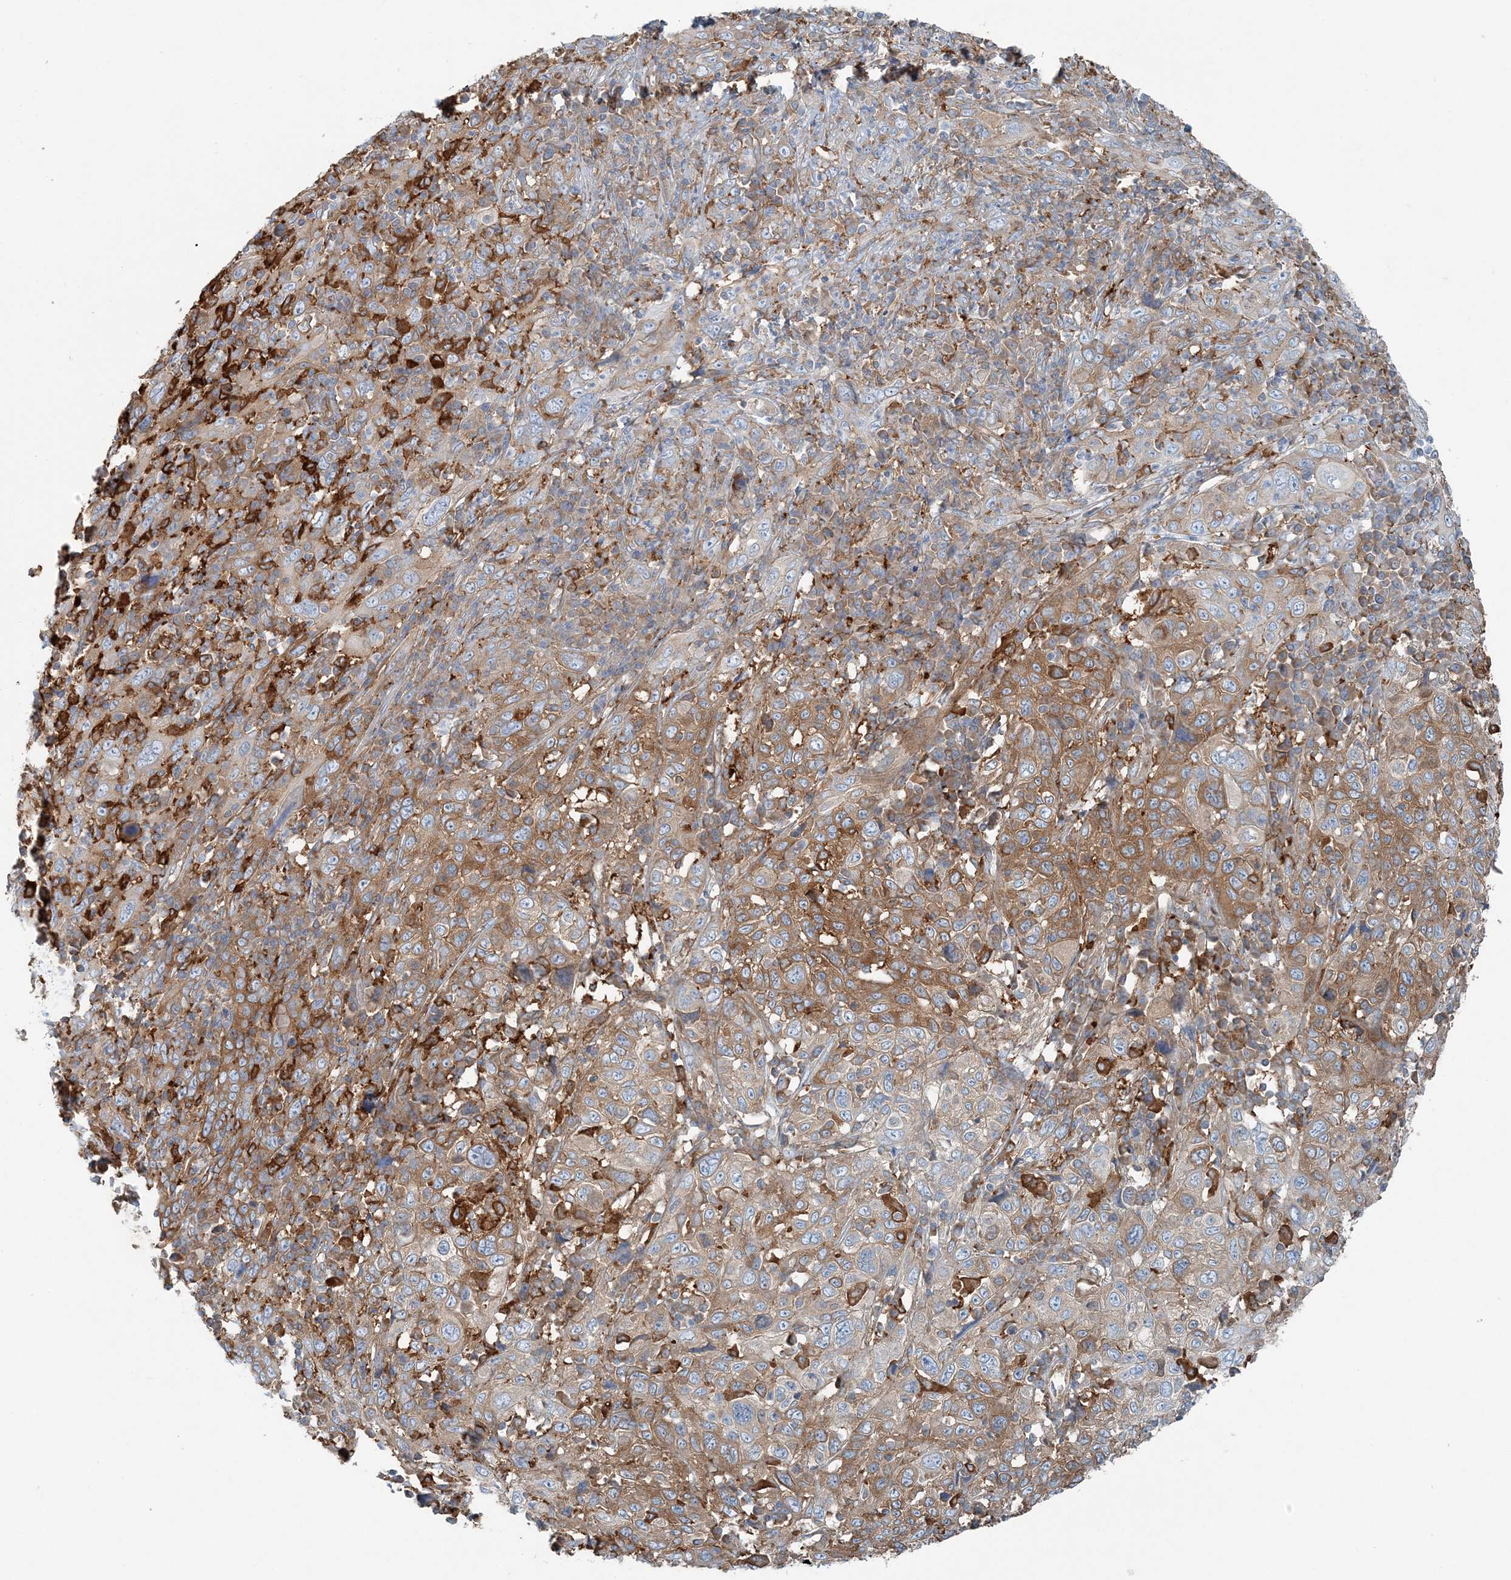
{"staining": {"intensity": "moderate", "quantity": "25%-75%", "location": "cytoplasmic/membranous"}, "tissue": "cervical cancer", "cell_type": "Tumor cells", "image_type": "cancer", "snomed": [{"axis": "morphology", "description": "Squamous cell carcinoma, NOS"}, {"axis": "topography", "description": "Cervix"}], "caption": "Squamous cell carcinoma (cervical) was stained to show a protein in brown. There is medium levels of moderate cytoplasmic/membranous expression in about 25%-75% of tumor cells.", "gene": "SNX2", "patient": {"sex": "female", "age": 46}}